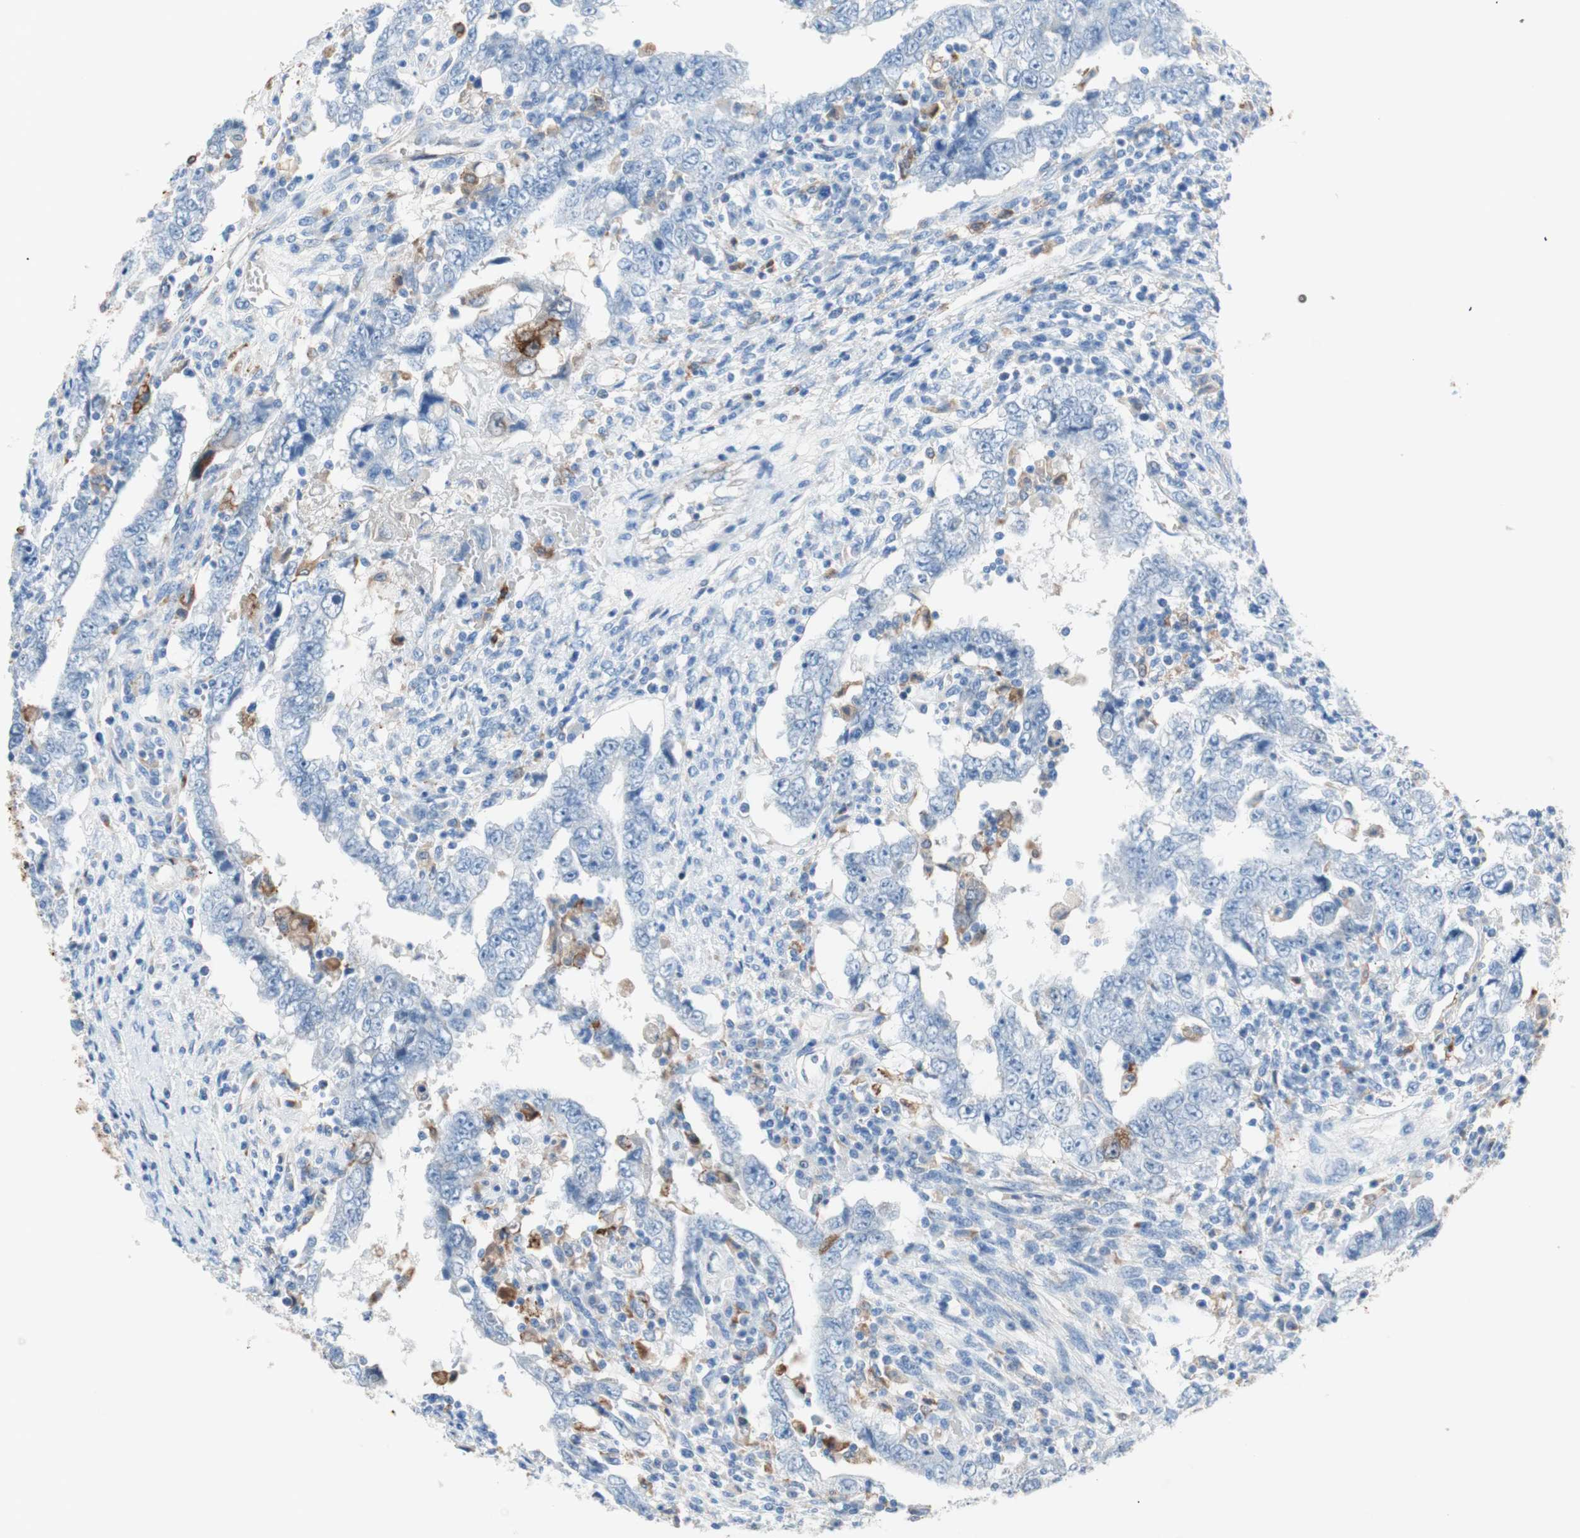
{"staining": {"intensity": "negative", "quantity": "none", "location": "none"}, "tissue": "testis cancer", "cell_type": "Tumor cells", "image_type": "cancer", "snomed": [{"axis": "morphology", "description": "Carcinoma, Embryonal, NOS"}, {"axis": "topography", "description": "Testis"}], "caption": "An immunohistochemistry micrograph of testis embryonal carcinoma is shown. There is no staining in tumor cells of testis embryonal carcinoma. (DAB immunohistochemistry (IHC) visualized using brightfield microscopy, high magnification).", "gene": "GLUL", "patient": {"sex": "male", "age": 26}}